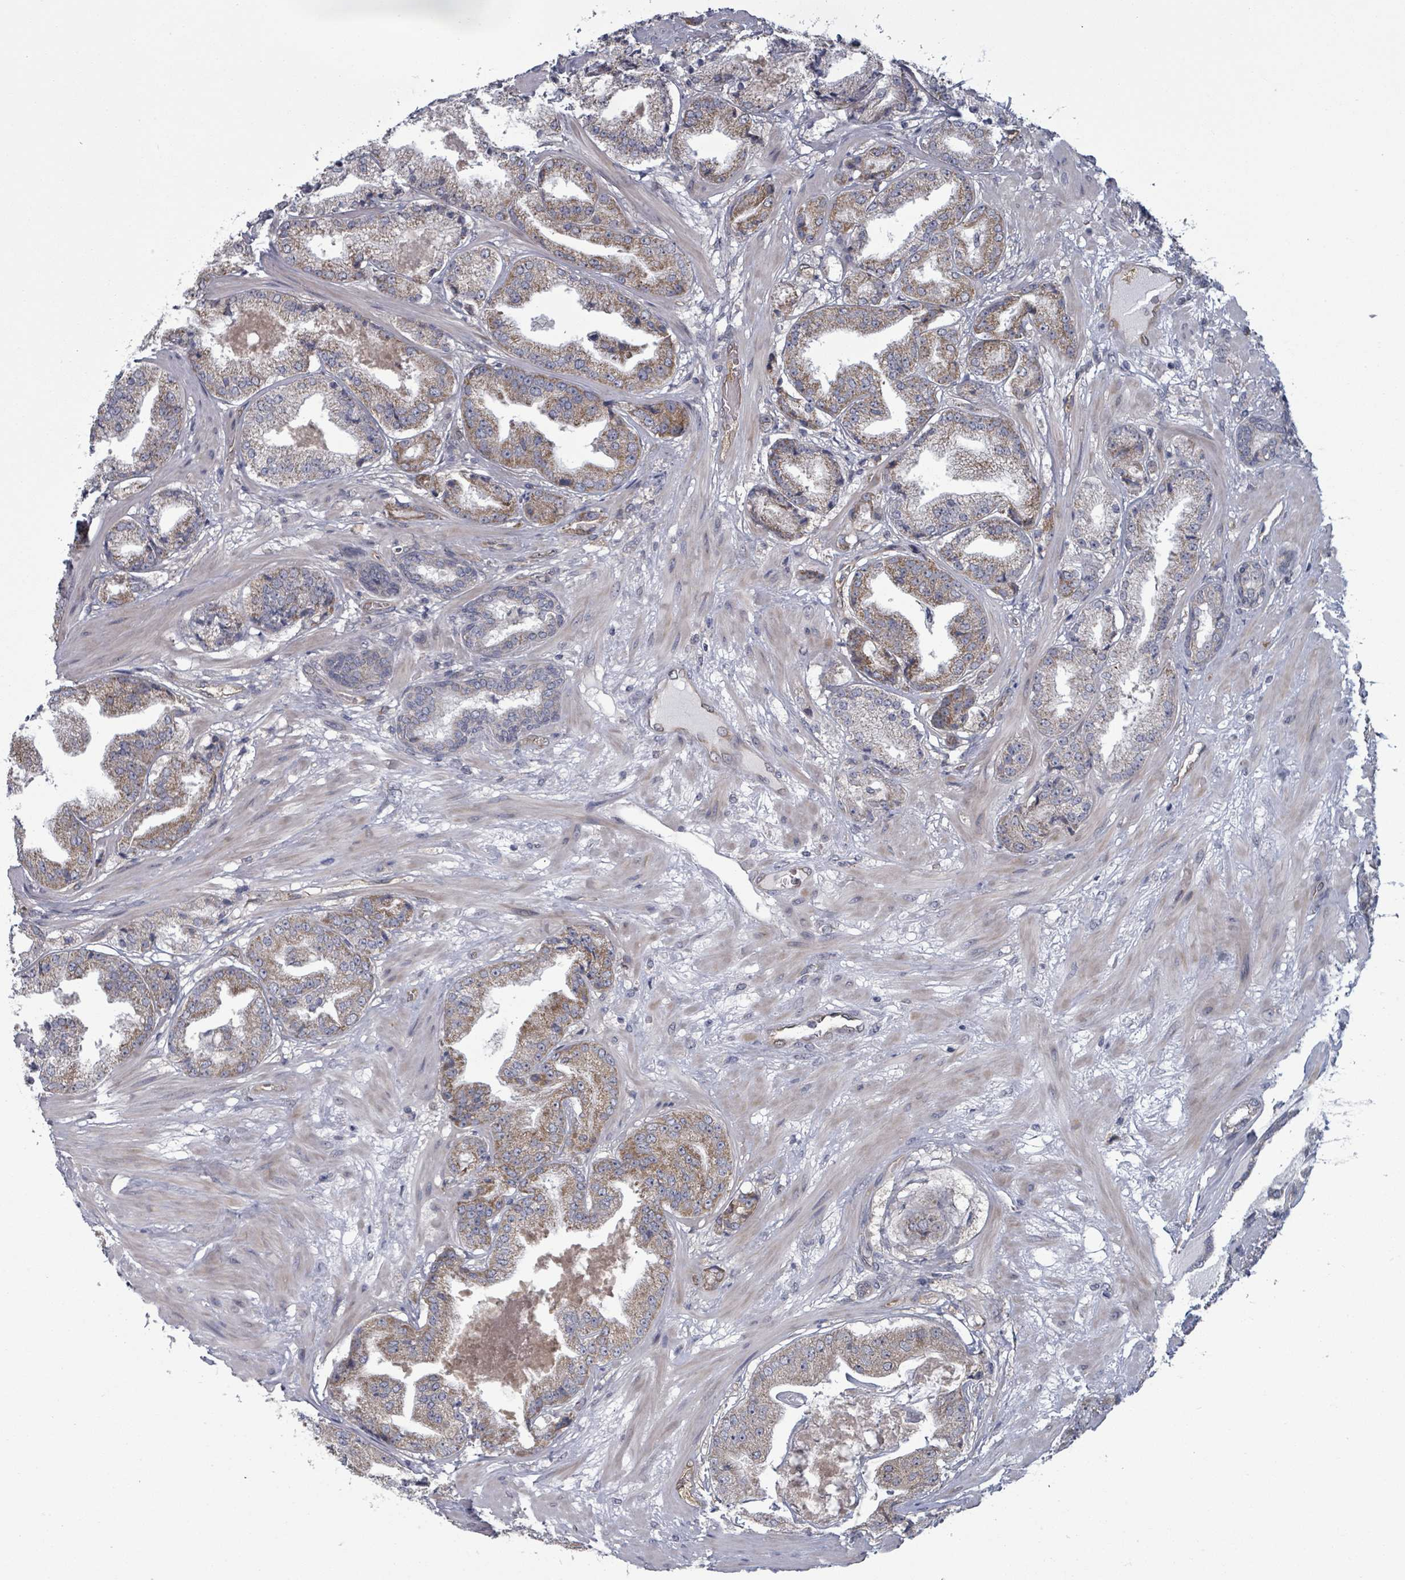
{"staining": {"intensity": "weak", "quantity": ">75%", "location": "cytoplasmic/membranous"}, "tissue": "prostate cancer", "cell_type": "Tumor cells", "image_type": "cancer", "snomed": [{"axis": "morphology", "description": "Adenocarcinoma, High grade"}, {"axis": "topography", "description": "Prostate"}], "caption": "A high-resolution micrograph shows IHC staining of prostate cancer, which demonstrates weak cytoplasmic/membranous positivity in about >75% of tumor cells.", "gene": "FKBP1A", "patient": {"sex": "male", "age": 63}}